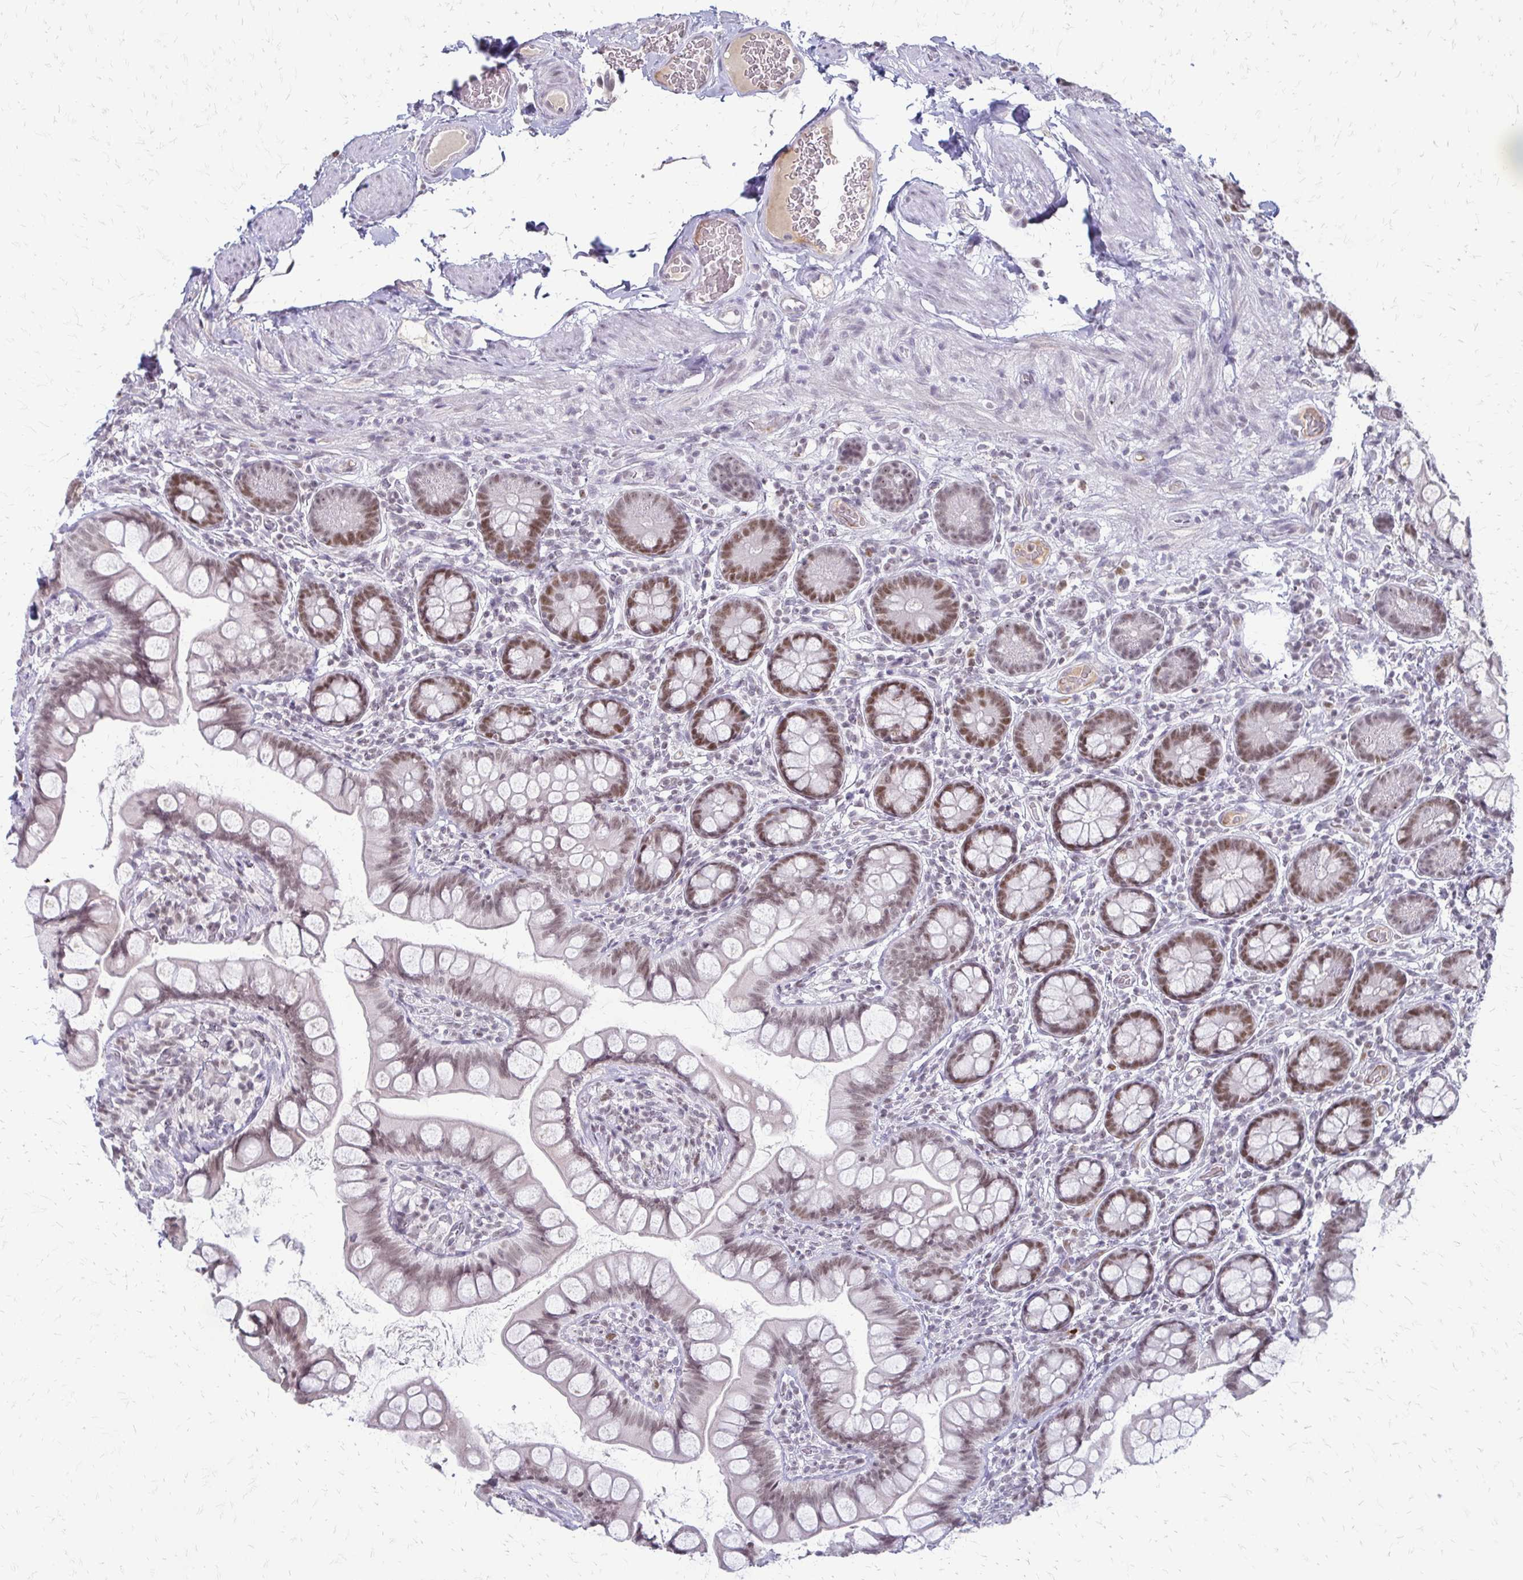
{"staining": {"intensity": "moderate", "quantity": ">75%", "location": "nuclear"}, "tissue": "small intestine", "cell_type": "Glandular cells", "image_type": "normal", "snomed": [{"axis": "morphology", "description": "Normal tissue, NOS"}, {"axis": "topography", "description": "Small intestine"}], "caption": "A brown stain shows moderate nuclear positivity of a protein in glandular cells of normal human small intestine.", "gene": "EED", "patient": {"sex": "male", "age": 70}}